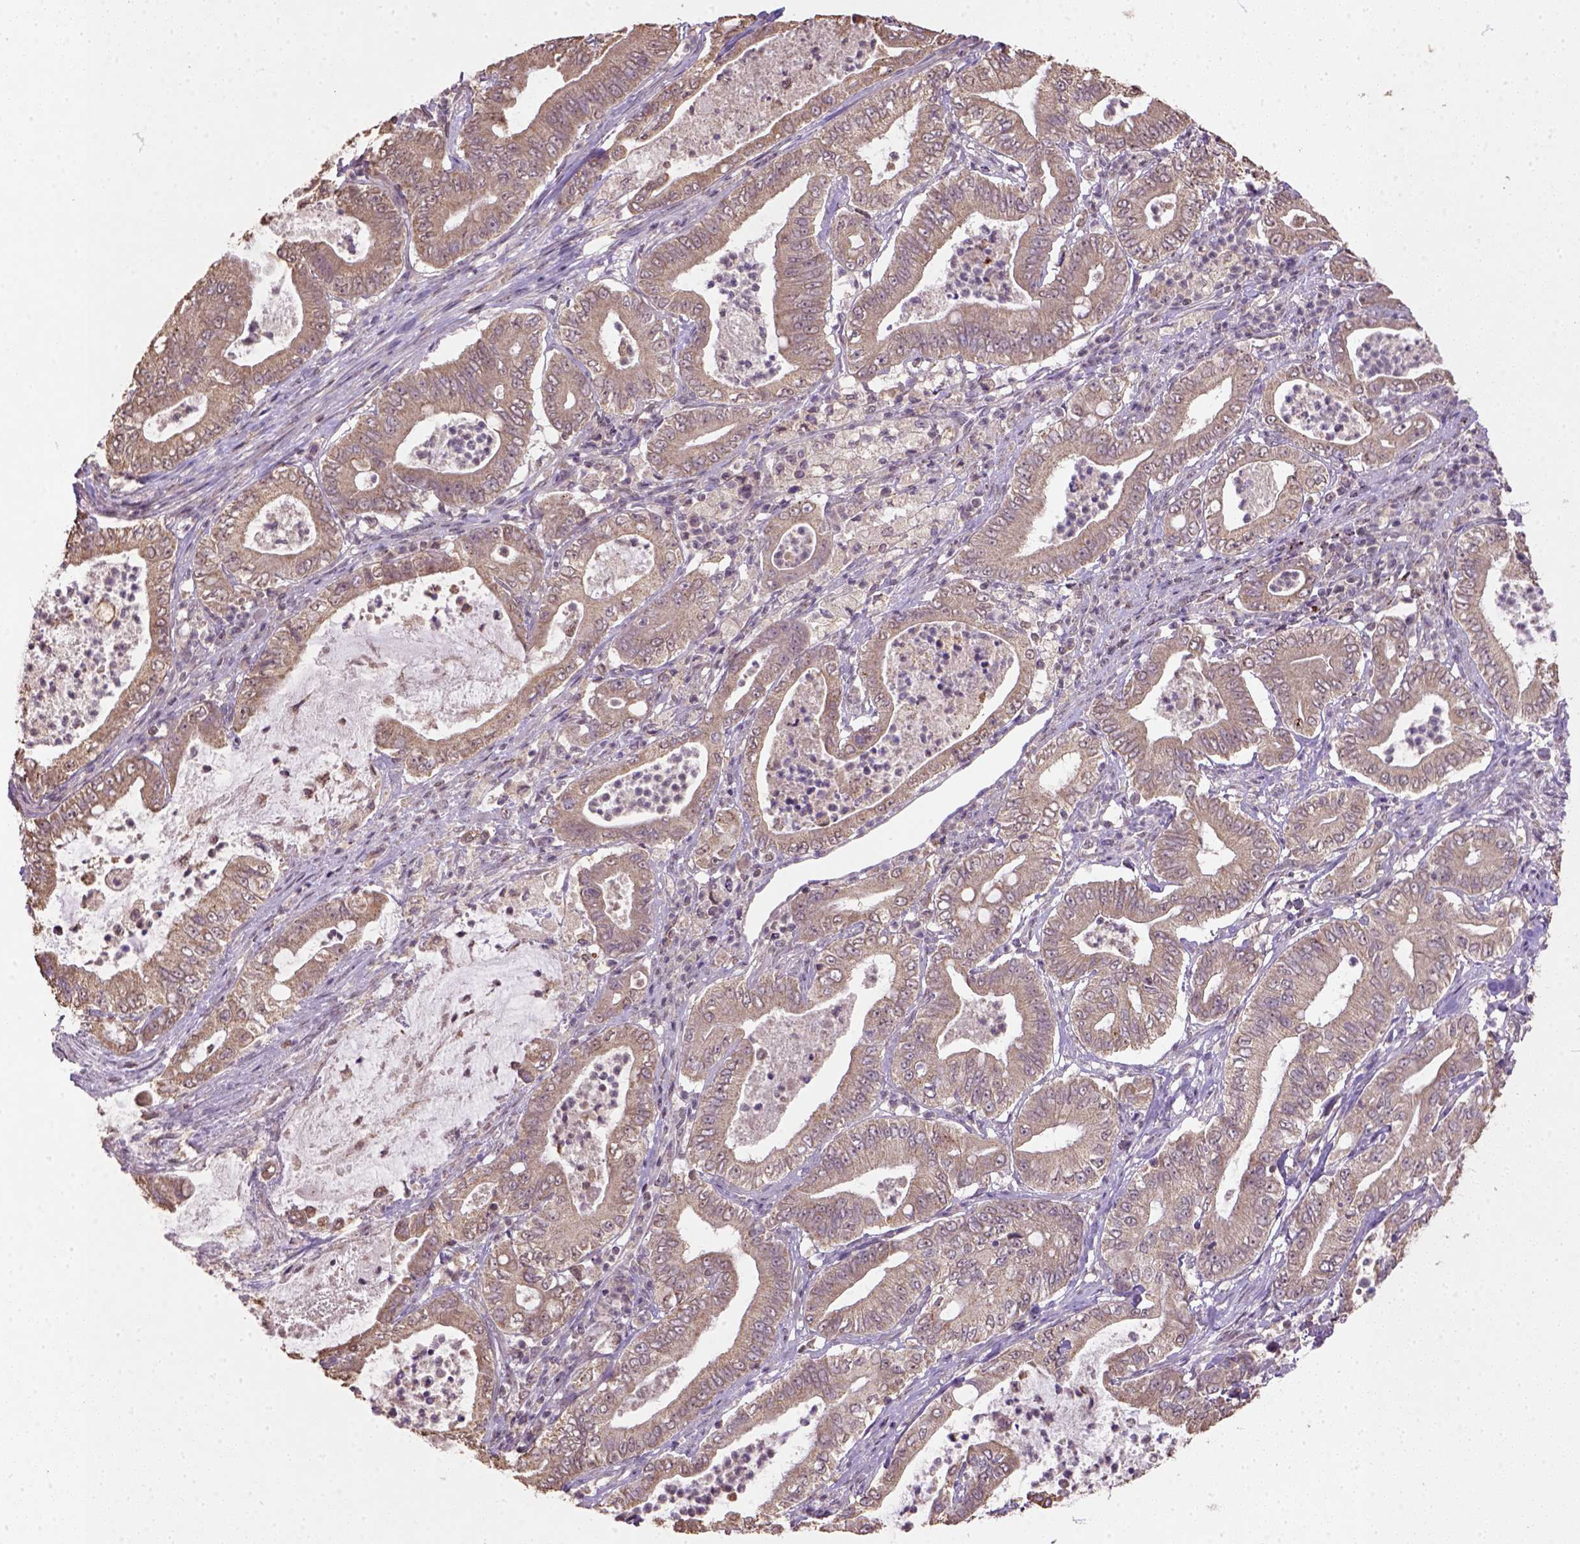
{"staining": {"intensity": "moderate", "quantity": "<25%", "location": "cytoplasmic/membranous"}, "tissue": "pancreatic cancer", "cell_type": "Tumor cells", "image_type": "cancer", "snomed": [{"axis": "morphology", "description": "Adenocarcinoma, NOS"}, {"axis": "topography", "description": "Pancreas"}], "caption": "A brown stain labels moderate cytoplasmic/membranous positivity of a protein in pancreatic cancer tumor cells.", "gene": "NUDT10", "patient": {"sex": "male", "age": 71}}